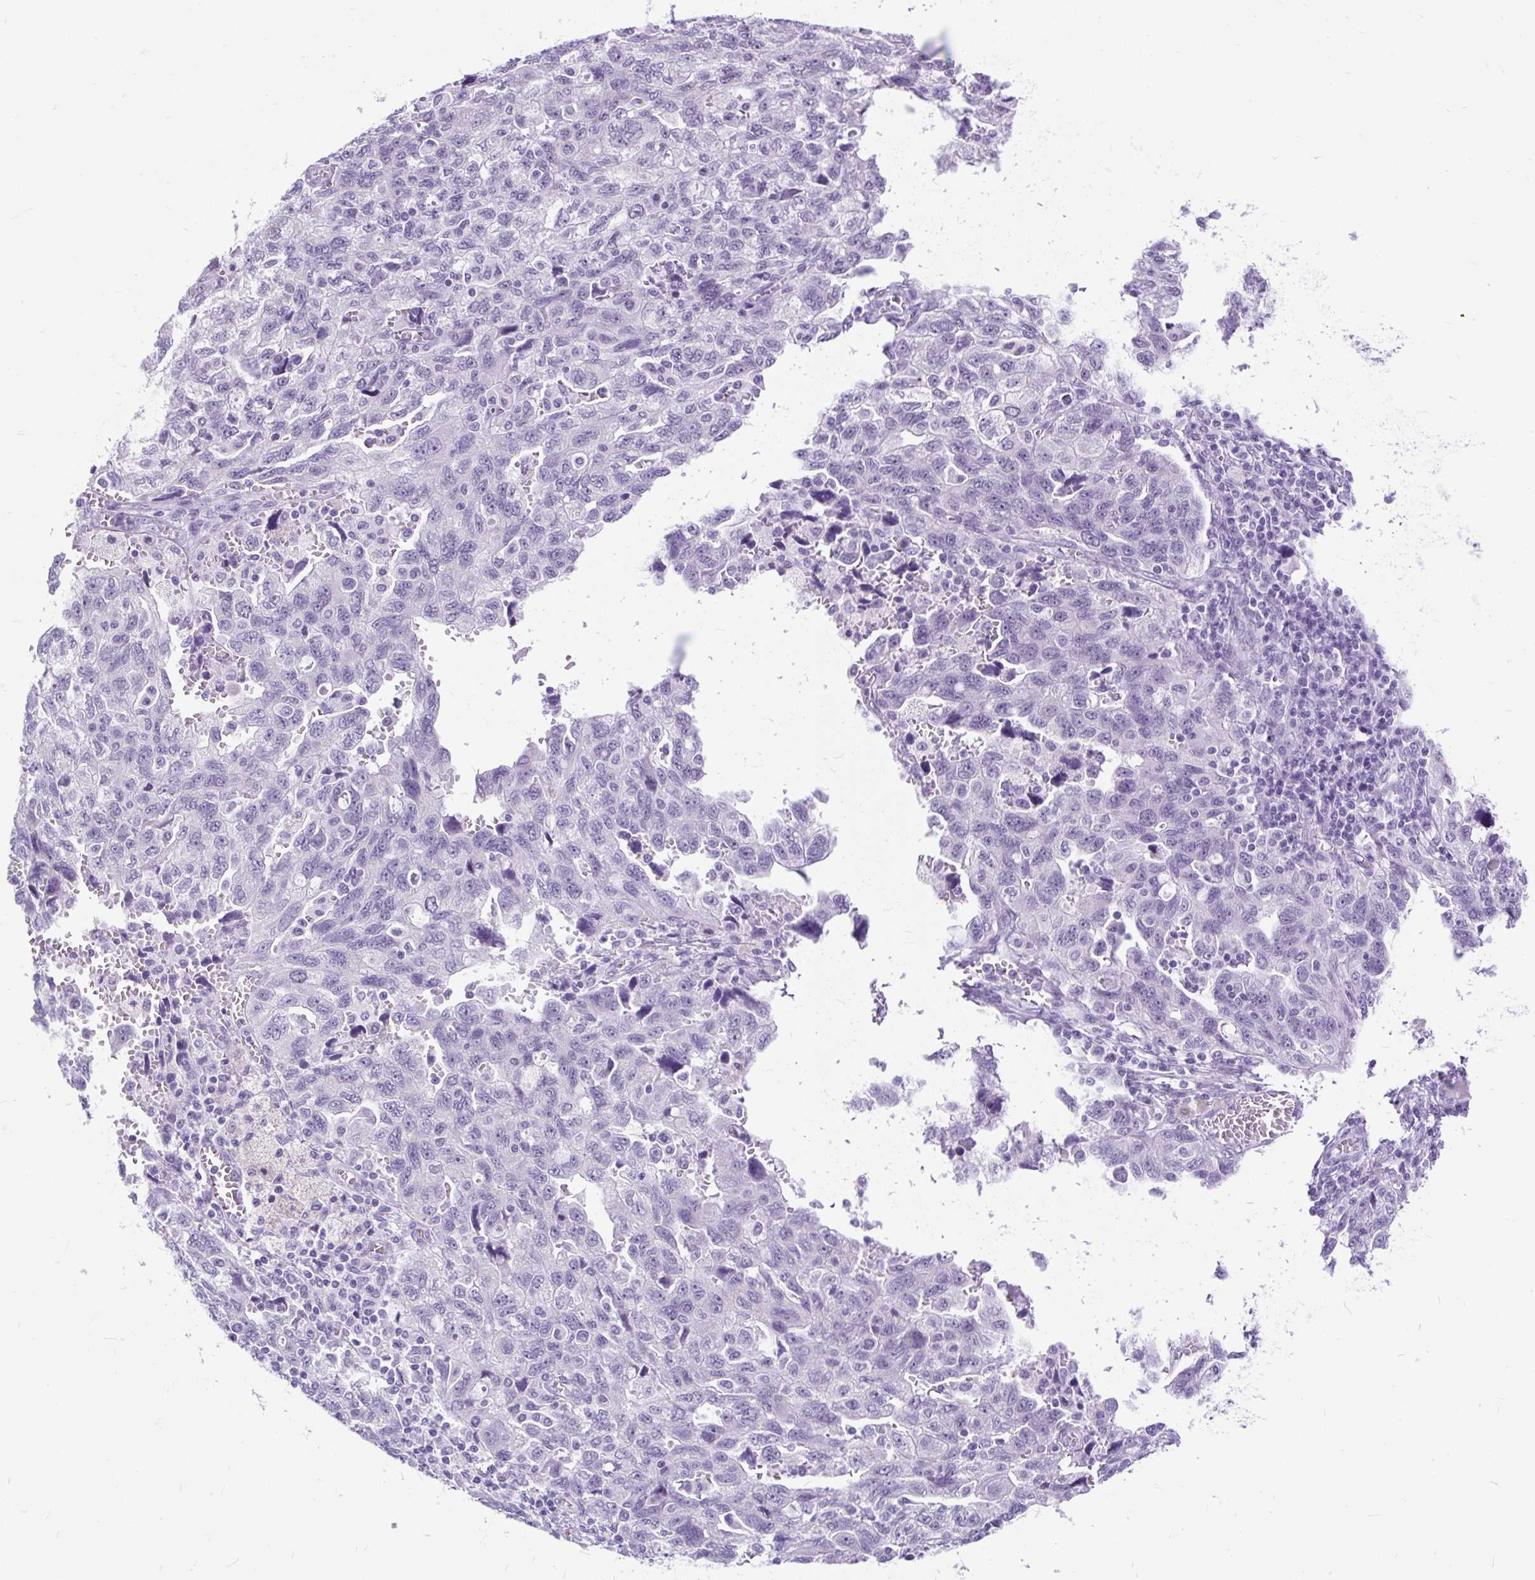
{"staining": {"intensity": "negative", "quantity": "none", "location": "none"}, "tissue": "ovarian cancer", "cell_type": "Tumor cells", "image_type": "cancer", "snomed": [{"axis": "morphology", "description": "Carcinoma, NOS"}, {"axis": "morphology", "description": "Cystadenocarcinoma, serous, NOS"}, {"axis": "topography", "description": "Ovary"}], "caption": "Immunohistochemistry of ovarian cancer (carcinoma) displays no staining in tumor cells.", "gene": "SCGB1A1", "patient": {"sex": "female", "age": 69}}